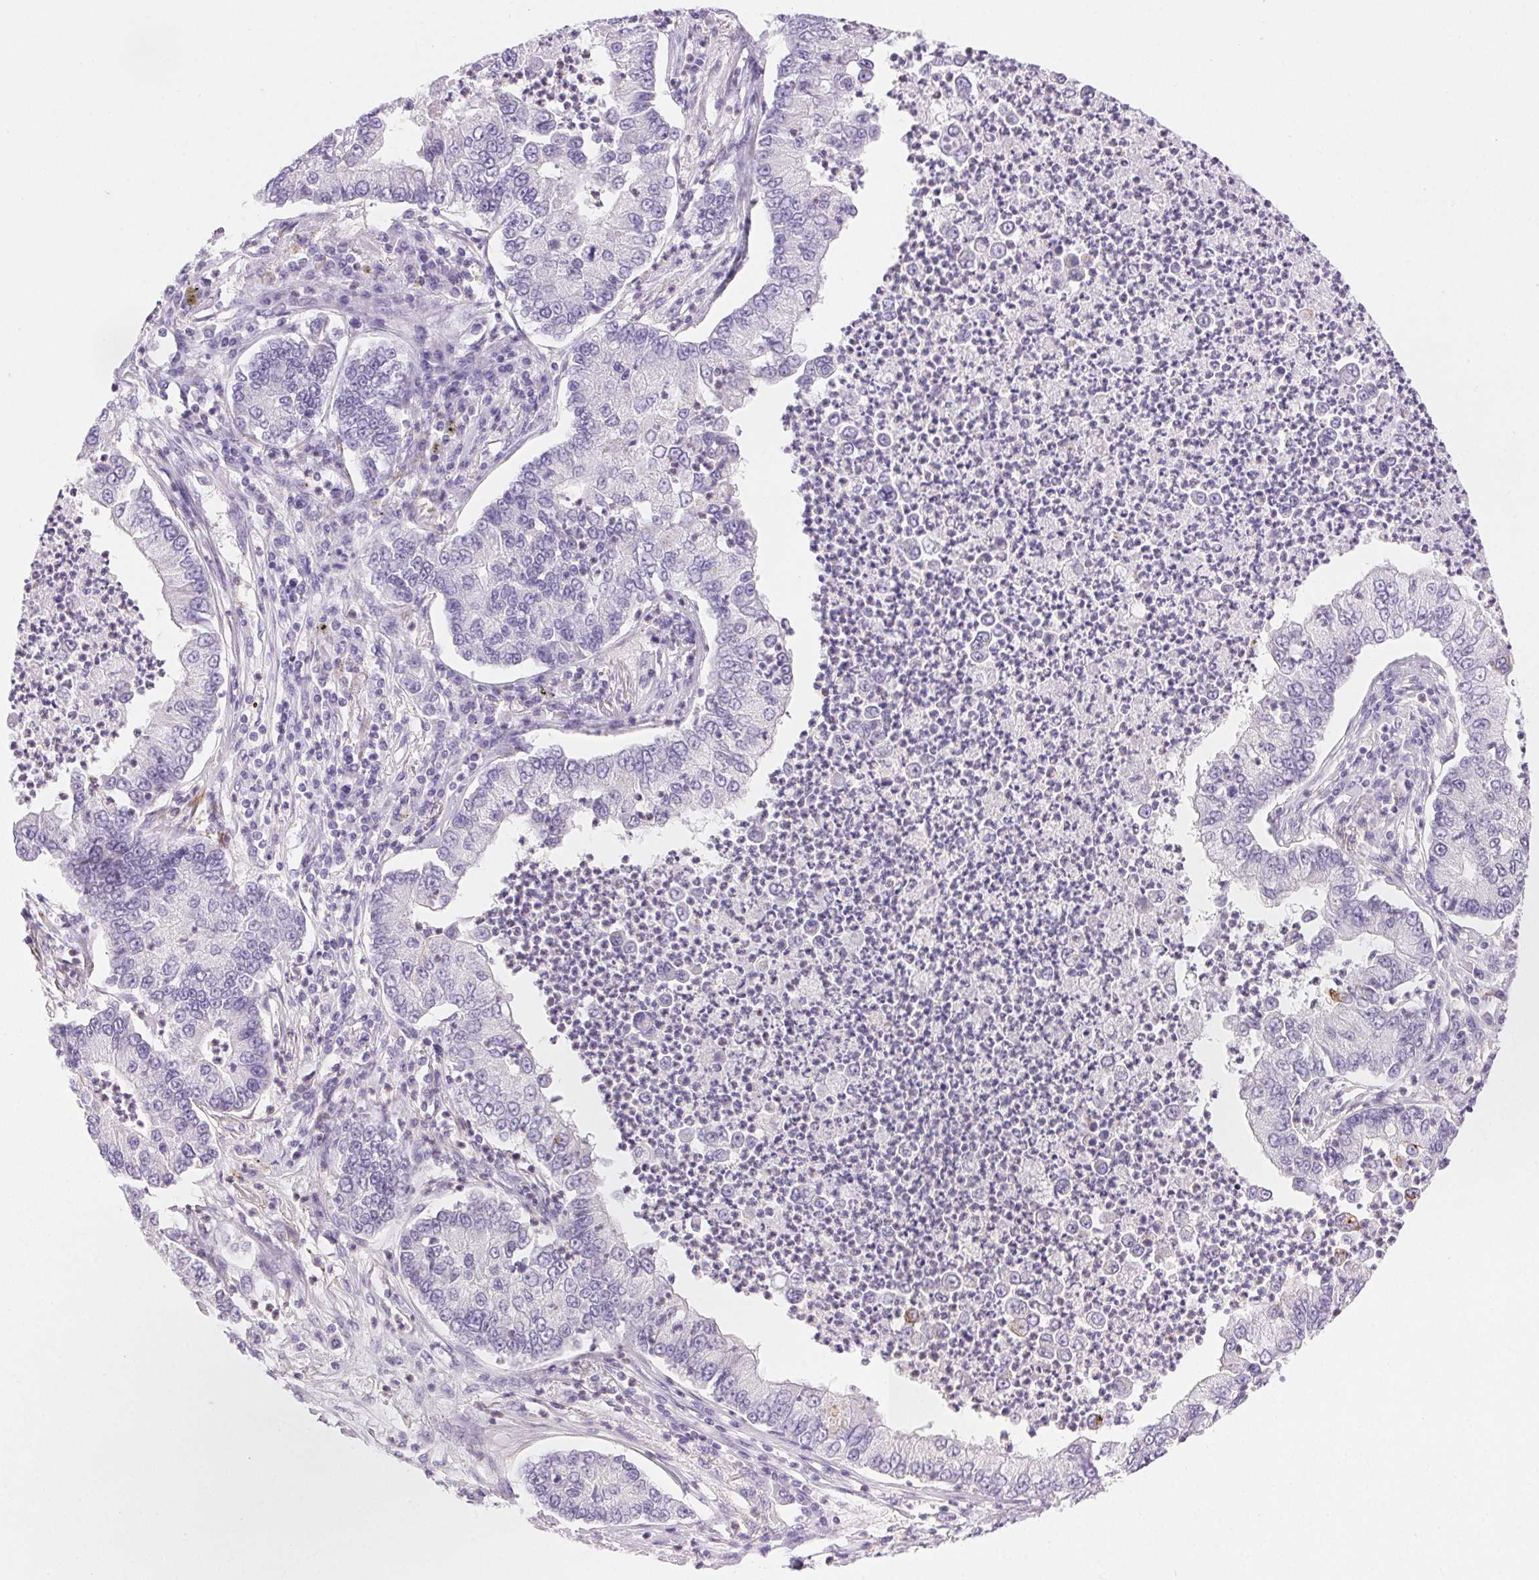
{"staining": {"intensity": "moderate", "quantity": "<25%", "location": "cytoplasmic/membranous"}, "tissue": "lung cancer", "cell_type": "Tumor cells", "image_type": "cancer", "snomed": [{"axis": "morphology", "description": "Adenocarcinoma, NOS"}, {"axis": "topography", "description": "Lung"}], "caption": "Immunohistochemistry (IHC) of lung cancer (adenocarcinoma) shows low levels of moderate cytoplasmic/membranous staining in about <25% of tumor cells.", "gene": "FGA", "patient": {"sex": "female", "age": 57}}